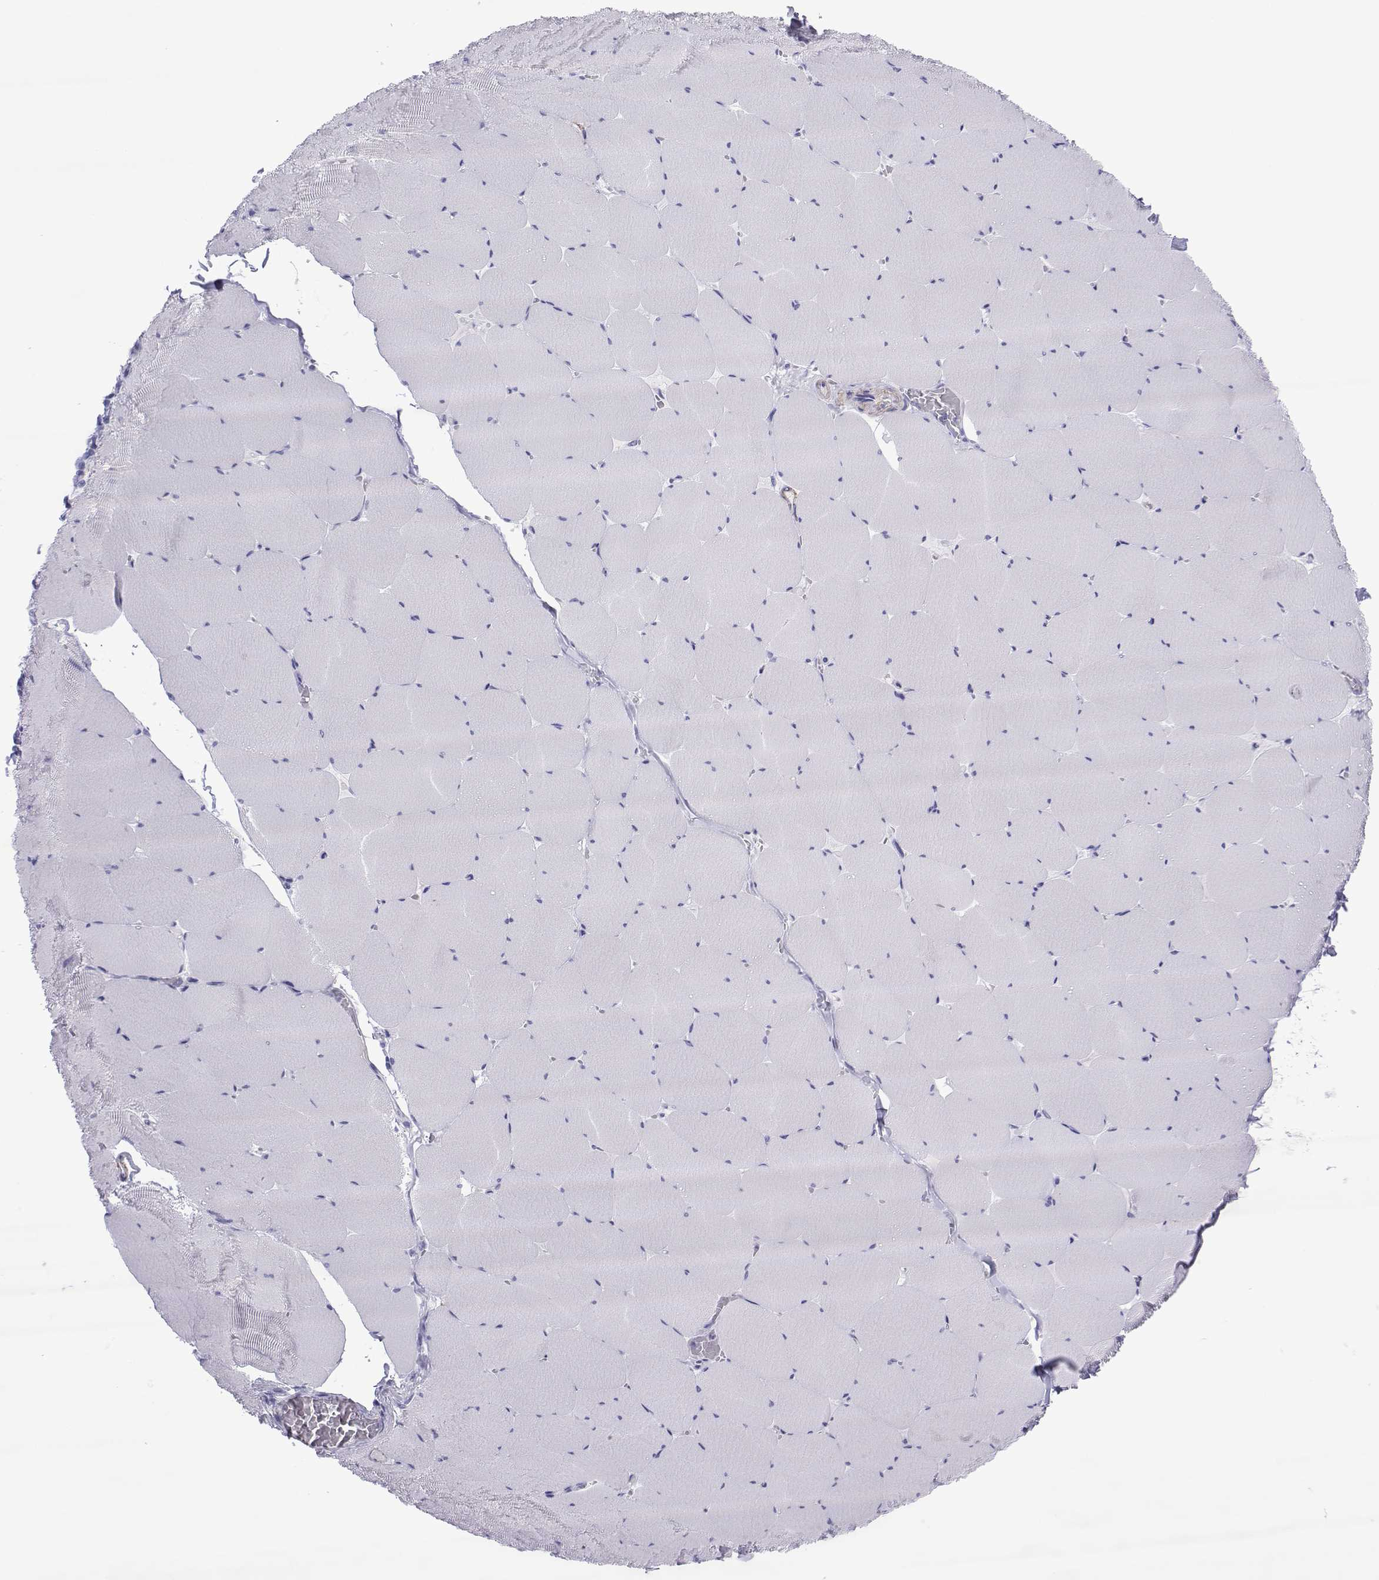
{"staining": {"intensity": "negative", "quantity": "none", "location": "none"}, "tissue": "skeletal muscle", "cell_type": "Myocytes", "image_type": "normal", "snomed": [{"axis": "morphology", "description": "Normal tissue, NOS"}, {"axis": "morphology", "description": "Malignant melanoma, Metastatic site"}, {"axis": "topography", "description": "Skeletal muscle"}], "caption": "A micrograph of human skeletal muscle is negative for staining in myocytes. Nuclei are stained in blue.", "gene": "SPANXA1", "patient": {"sex": "male", "age": 50}}